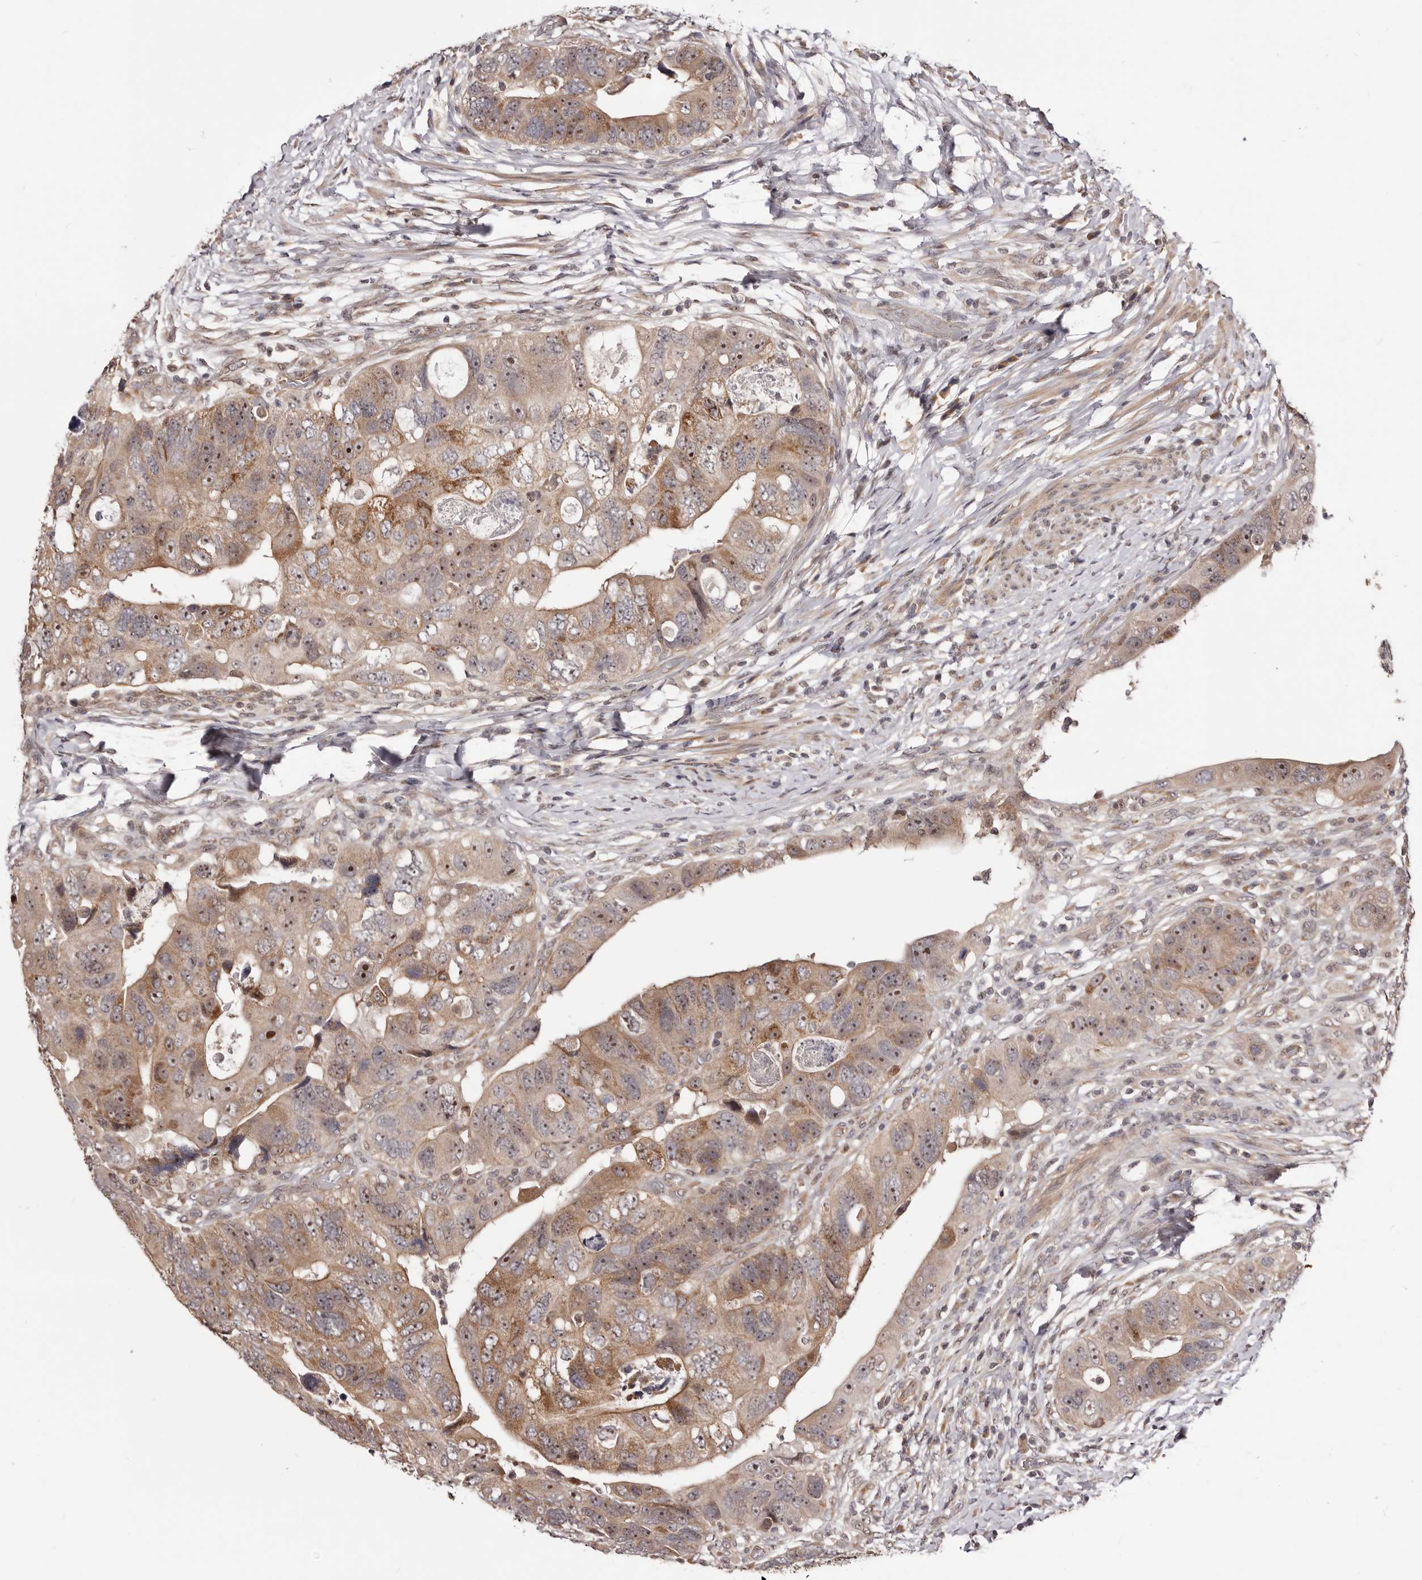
{"staining": {"intensity": "moderate", "quantity": ">75%", "location": "cytoplasmic/membranous,nuclear"}, "tissue": "colorectal cancer", "cell_type": "Tumor cells", "image_type": "cancer", "snomed": [{"axis": "morphology", "description": "Adenocarcinoma, NOS"}, {"axis": "topography", "description": "Rectum"}], "caption": "Adenocarcinoma (colorectal) stained with IHC shows moderate cytoplasmic/membranous and nuclear positivity in approximately >75% of tumor cells.", "gene": "NOL12", "patient": {"sex": "male", "age": 59}}